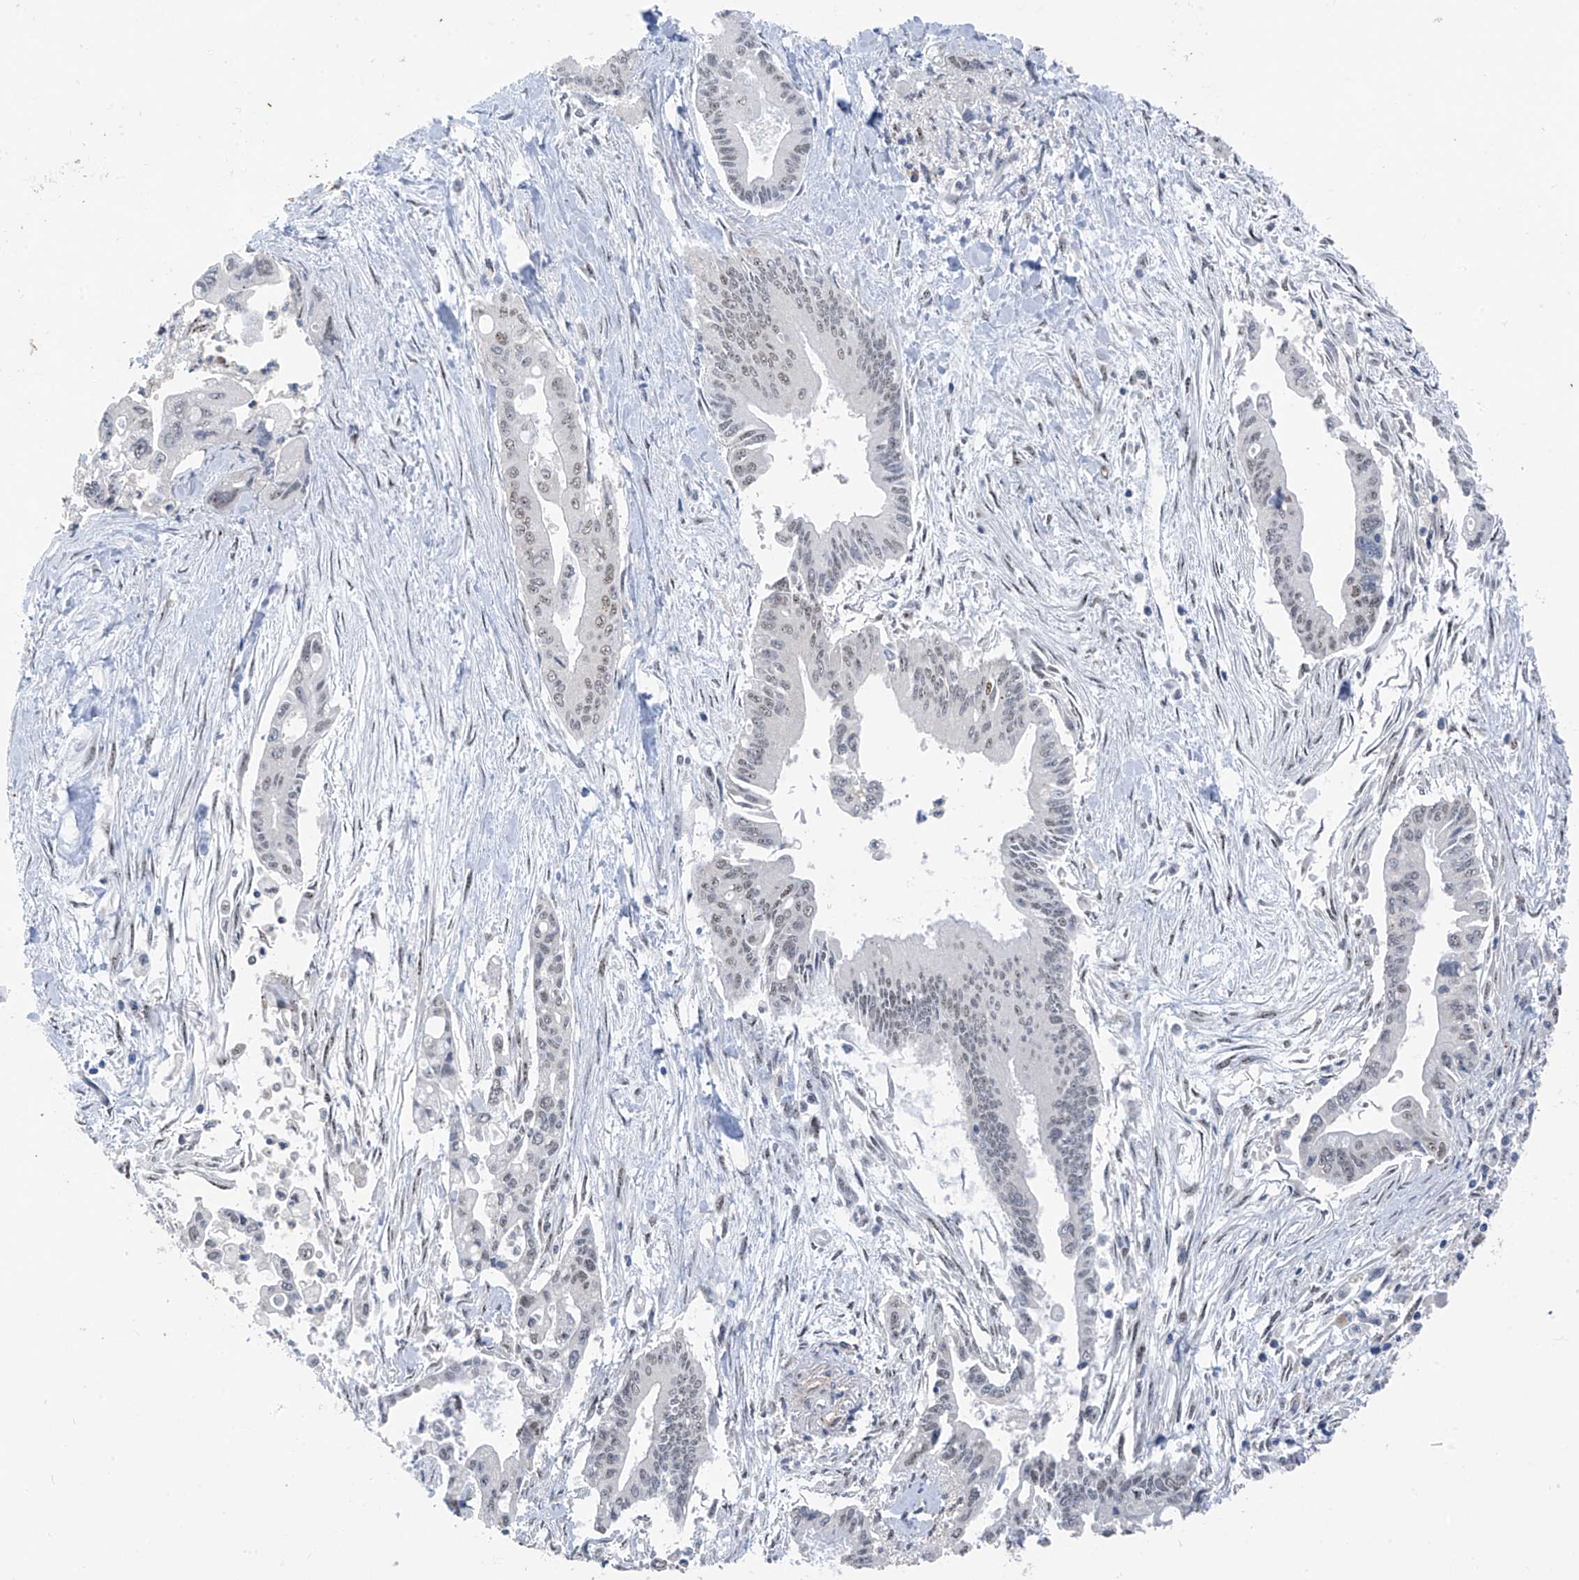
{"staining": {"intensity": "weak", "quantity": "<25%", "location": "nuclear"}, "tissue": "pancreatic cancer", "cell_type": "Tumor cells", "image_type": "cancer", "snomed": [{"axis": "morphology", "description": "Adenocarcinoma, NOS"}, {"axis": "topography", "description": "Pancreas"}], "caption": "Pancreatic cancer was stained to show a protein in brown. There is no significant expression in tumor cells.", "gene": "RPL4", "patient": {"sex": "male", "age": 70}}